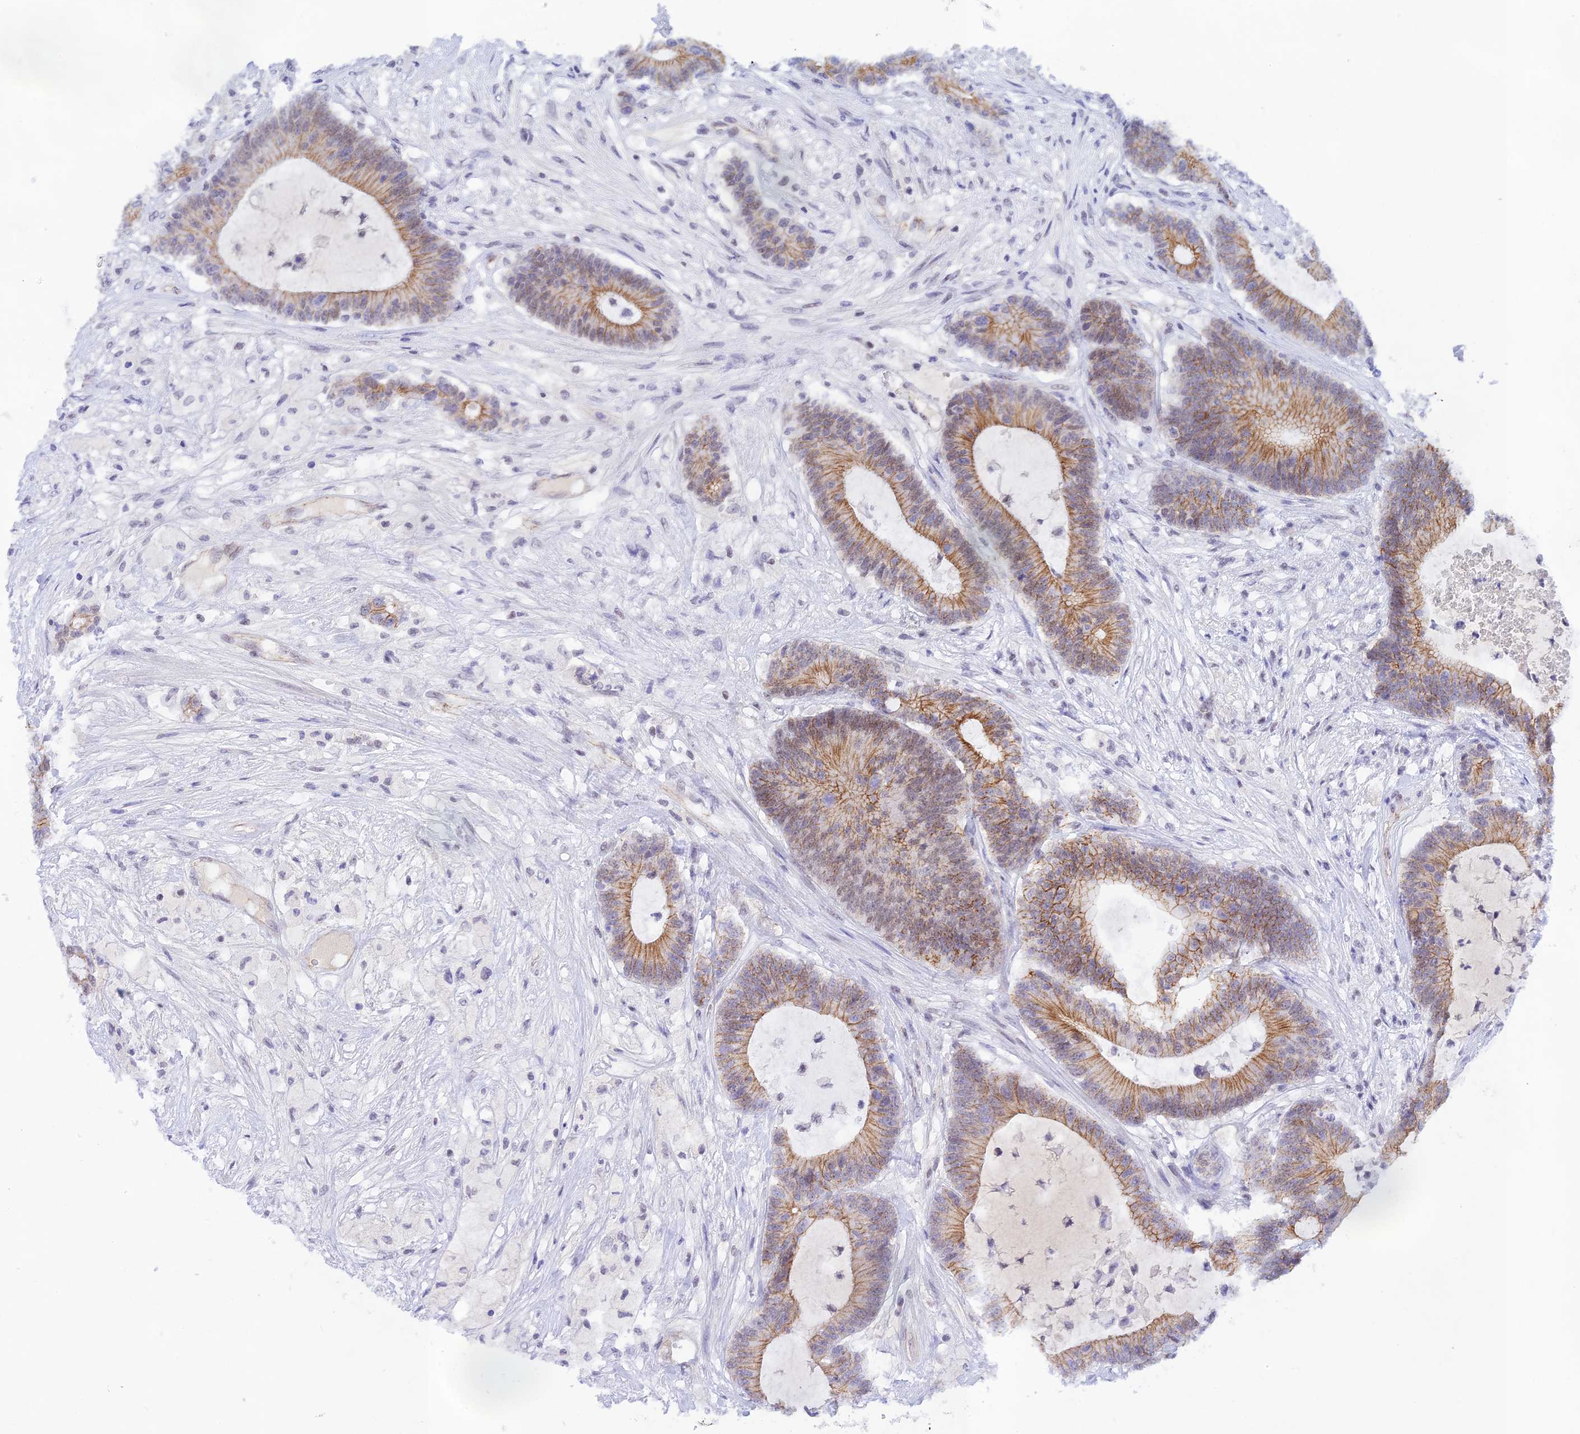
{"staining": {"intensity": "moderate", "quantity": ">75%", "location": "cytoplasmic/membranous"}, "tissue": "colorectal cancer", "cell_type": "Tumor cells", "image_type": "cancer", "snomed": [{"axis": "morphology", "description": "Adenocarcinoma, NOS"}, {"axis": "topography", "description": "Colon"}], "caption": "Protein positivity by immunohistochemistry exhibits moderate cytoplasmic/membranous staining in about >75% of tumor cells in colorectal adenocarcinoma.", "gene": "THAP11", "patient": {"sex": "female", "age": 84}}